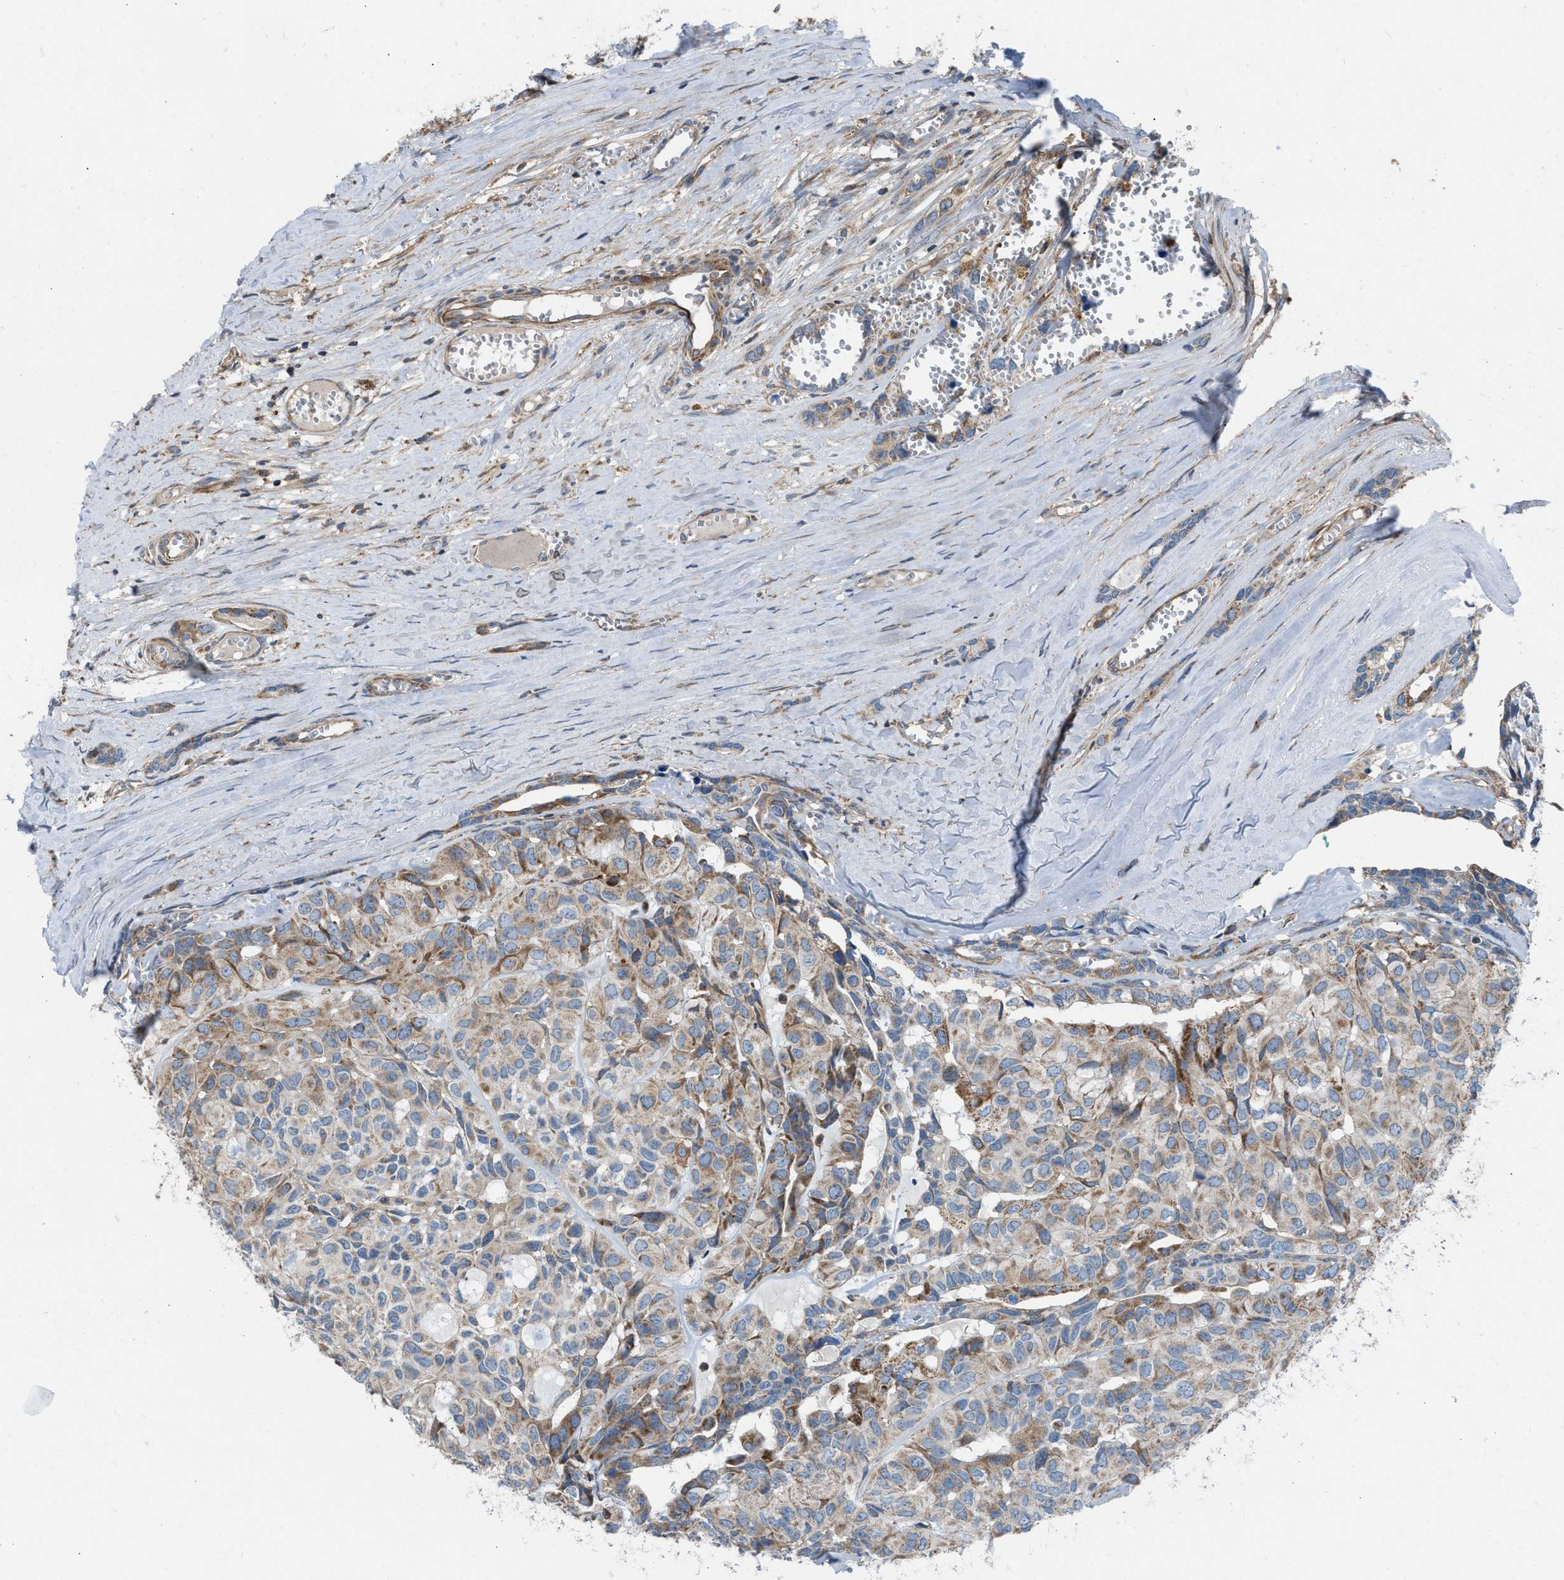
{"staining": {"intensity": "moderate", "quantity": "25%-75%", "location": "cytoplasmic/membranous"}, "tissue": "head and neck cancer", "cell_type": "Tumor cells", "image_type": "cancer", "snomed": [{"axis": "morphology", "description": "Adenocarcinoma, NOS"}, {"axis": "topography", "description": "Salivary gland, NOS"}, {"axis": "topography", "description": "Head-Neck"}], "caption": "Immunohistochemical staining of head and neck adenocarcinoma displays medium levels of moderate cytoplasmic/membranous protein expression in about 25%-75% of tumor cells.", "gene": "SLC10A3", "patient": {"sex": "female", "age": 76}}